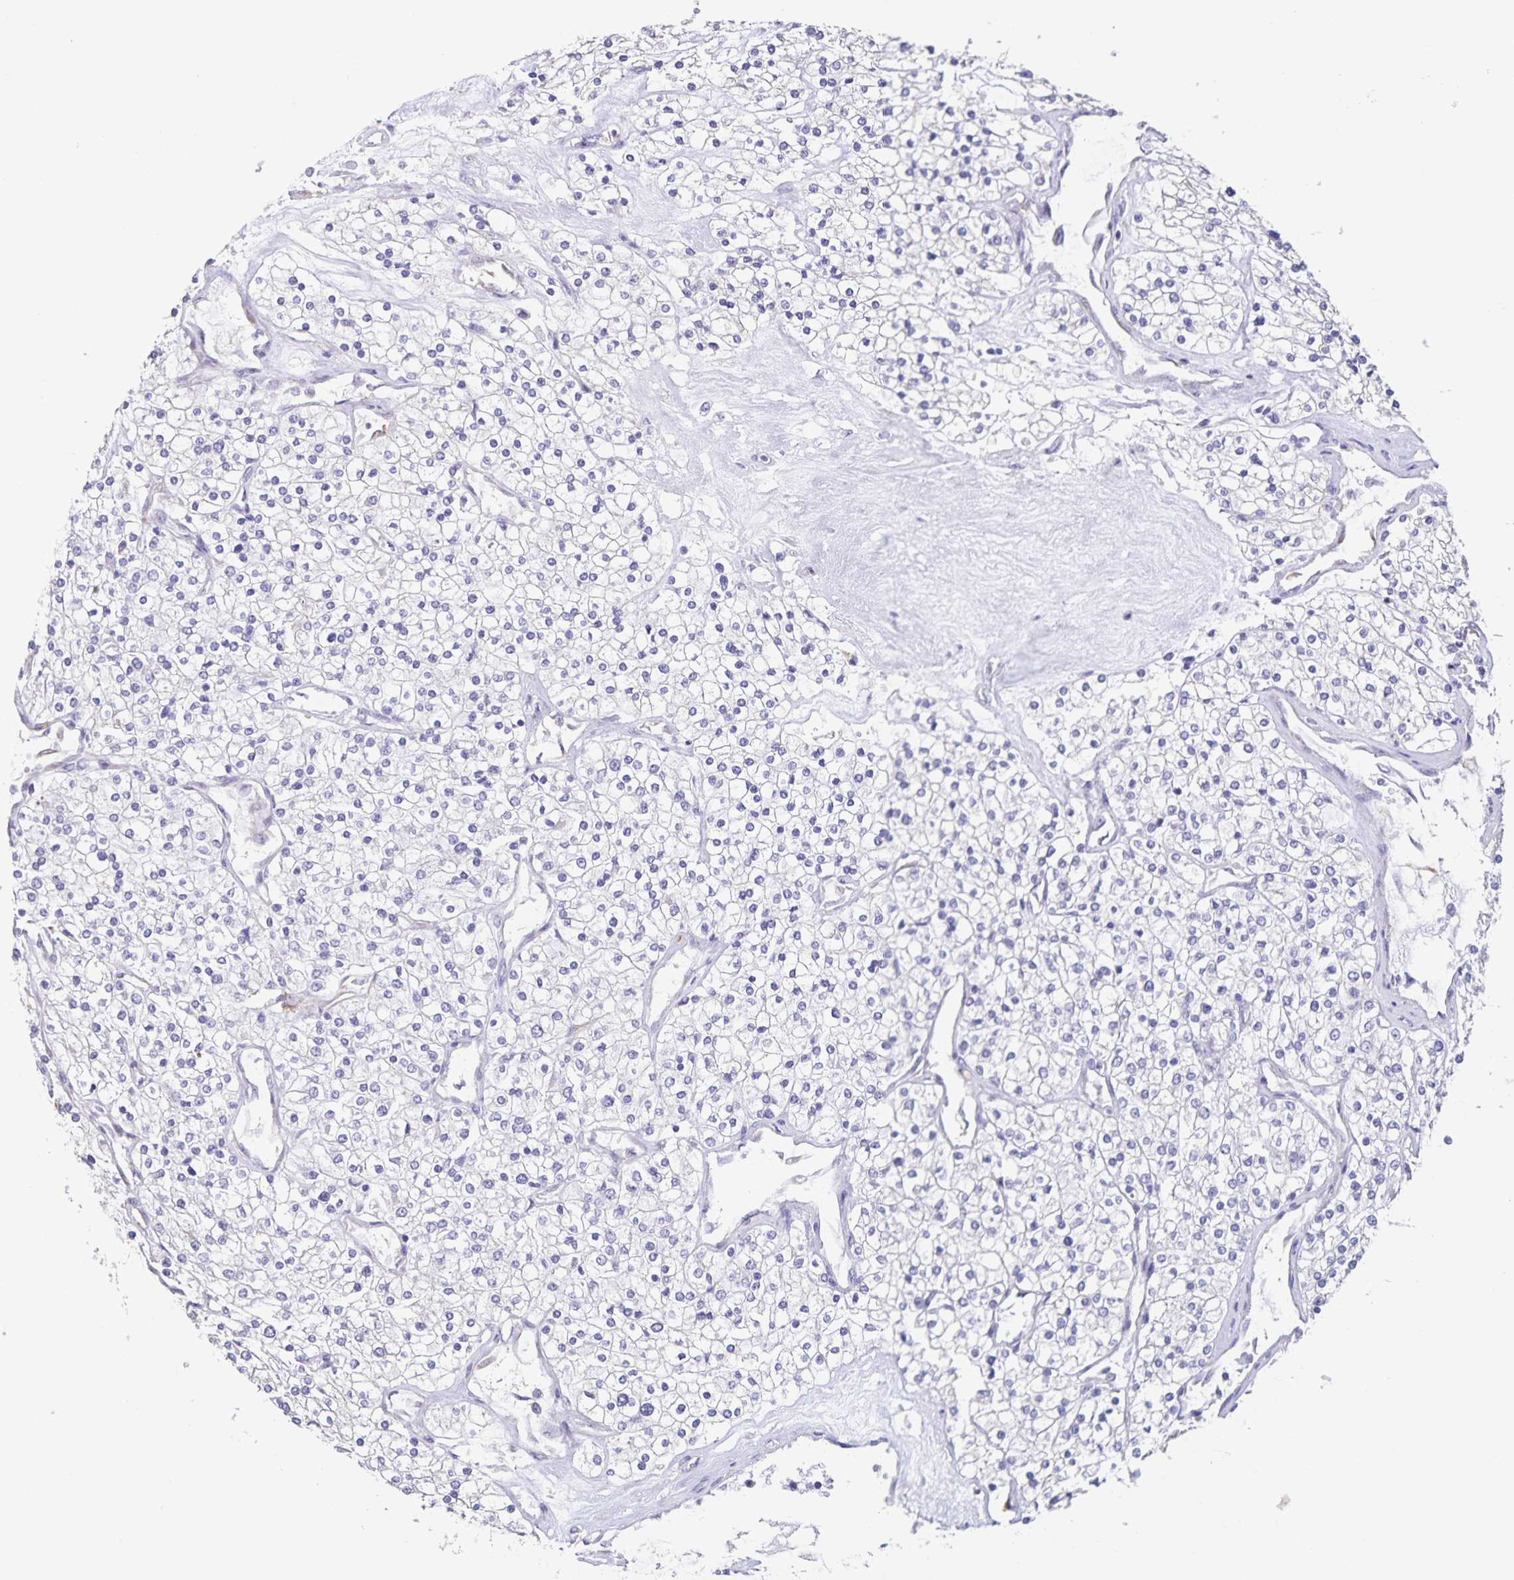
{"staining": {"intensity": "negative", "quantity": "none", "location": "none"}, "tissue": "renal cancer", "cell_type": "Tumor cells", "image_type": "cancer", "snomed": [{"axis": "morphology", "description": "Adenocarcinoma, NOS"}, {"axis": "topography", "description": "Kidney"}], "caption": "A micrograph of human renal cancer is negative for staining in tumor cells.", "gene": "SYNM", "patient": {"sex": "male", "age": 80}}